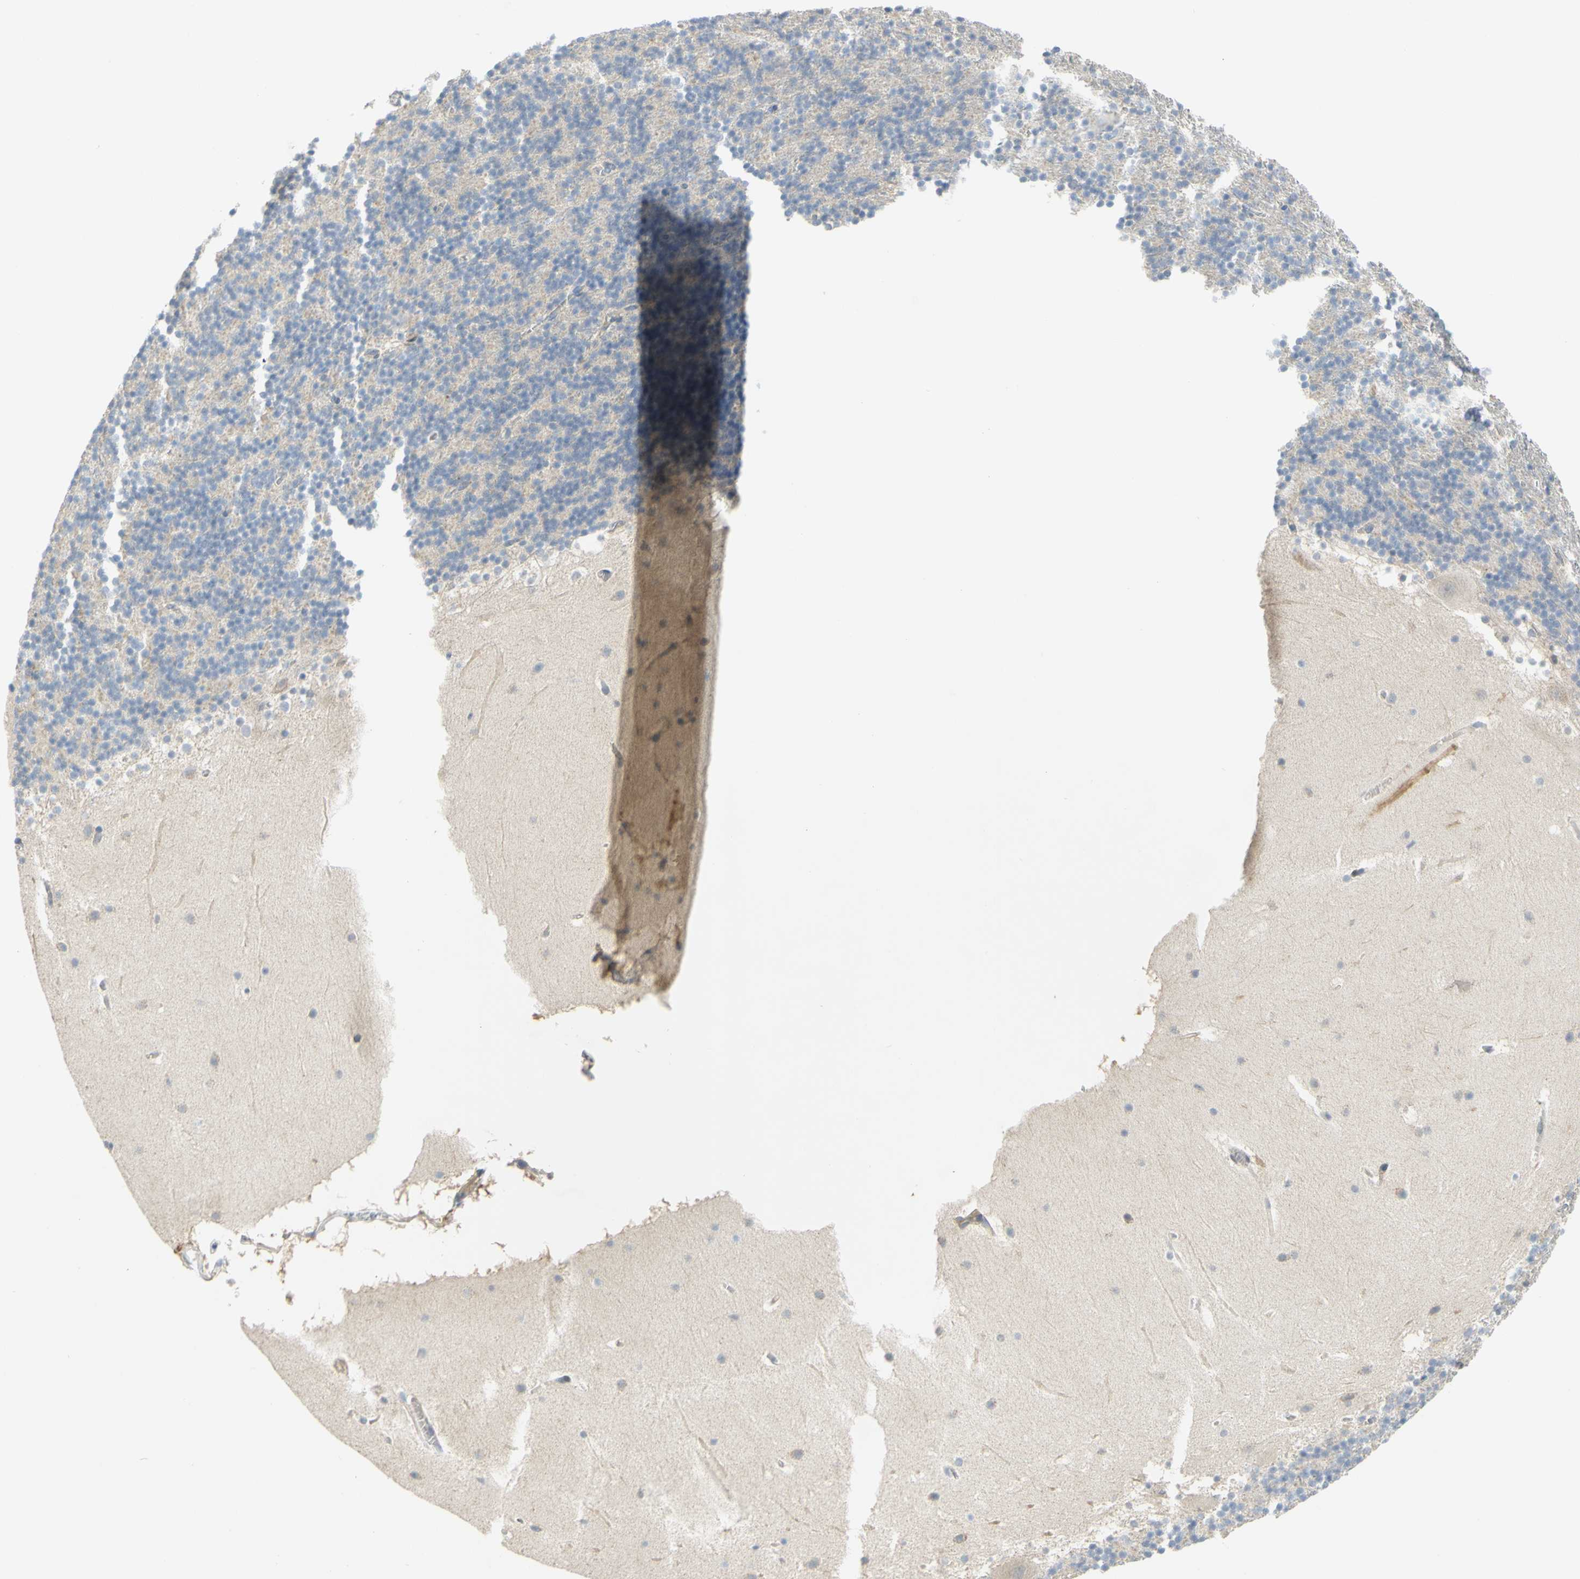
{"staining": {"intensity": "negative", "quantity": "none", "location": "none"}, "tissue": "cerebellum", "cell_type": "Cells in granular layer", "image_type": "normal", "snomed": [{"axis": "morphology", "description": "Normal tissue, NOS"}, {"axis": "topography", "description": "Cerebellum"}], "caption": "High magnification brightfield microscopy of unremarkable cerebellum stained with DAB (3,3'-diaminobenzidine) (brown) and counterstained with hematoxylin (blue): cells in granular layer show no significant positivity. (DAB (3,3'-diaminobenzidine) immunohistochemistry with hematoxylin counter stain).", "gene": "CCNB2", "patient": {"sex": "male", "age": 45}}